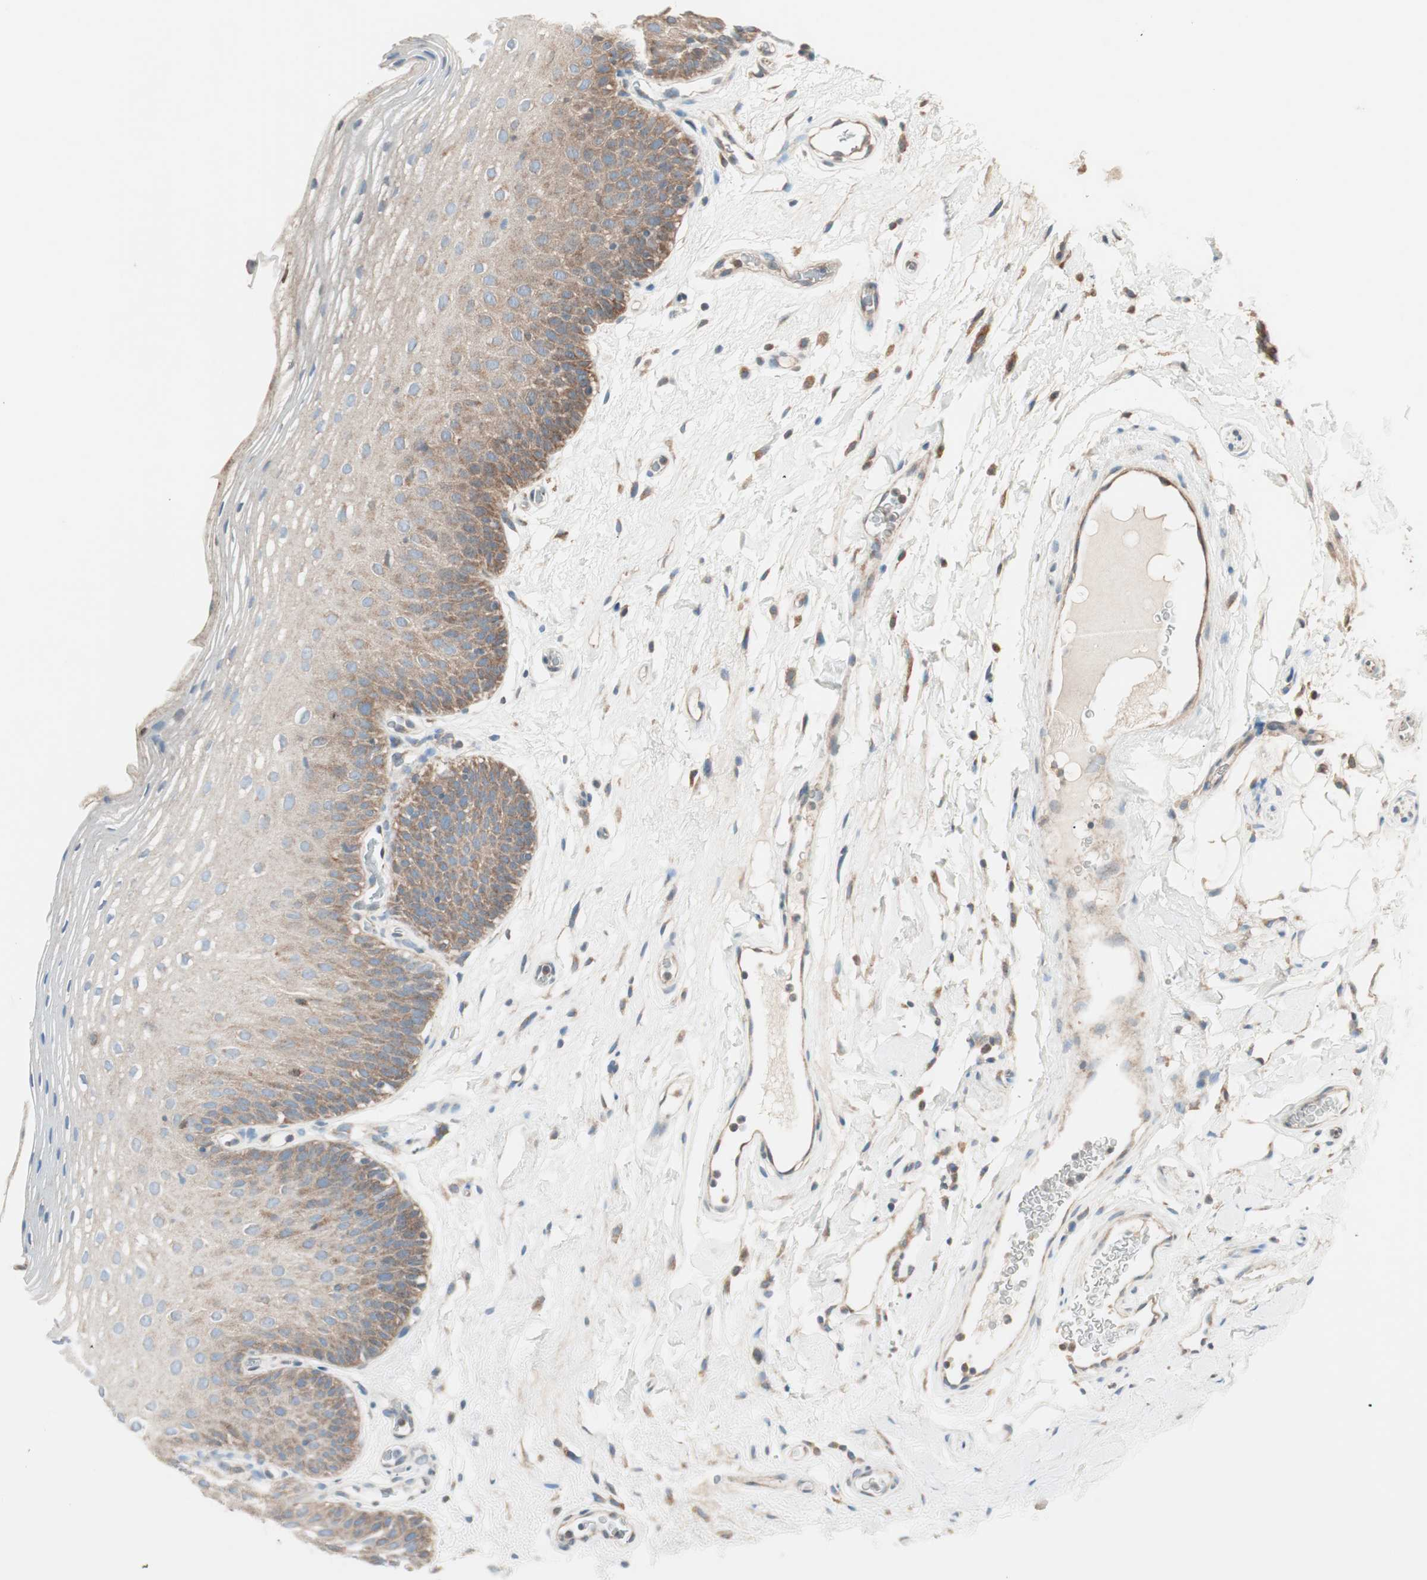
{"staining": {"intensity": "moderate", "quantity": "25%-75%", "location": "cytoplasmic/membranous"}, "tissue": "oral mucosa", "cell_type": "Squamous epithelial cells", "image_type": "normal", "snomed": [{"axis": "morphology", "description": "Normal tissue, NOS"}, {"axis": "morphology", "description": "Squamous cell carcinoma, NOS"}, {"axis": "topography", "description": "Skeletal muscle"}, {"axis": "topography", "description": "Oral tissue"}], "caption": "Human oral mucosa stained with a brown dye displays moderate cytoplasmic/membranous positive positivity in about 25%-75% of squamous epithelial cells.", "gene": "RAB5A", "patient": {"sex": "male", "age": 71}}